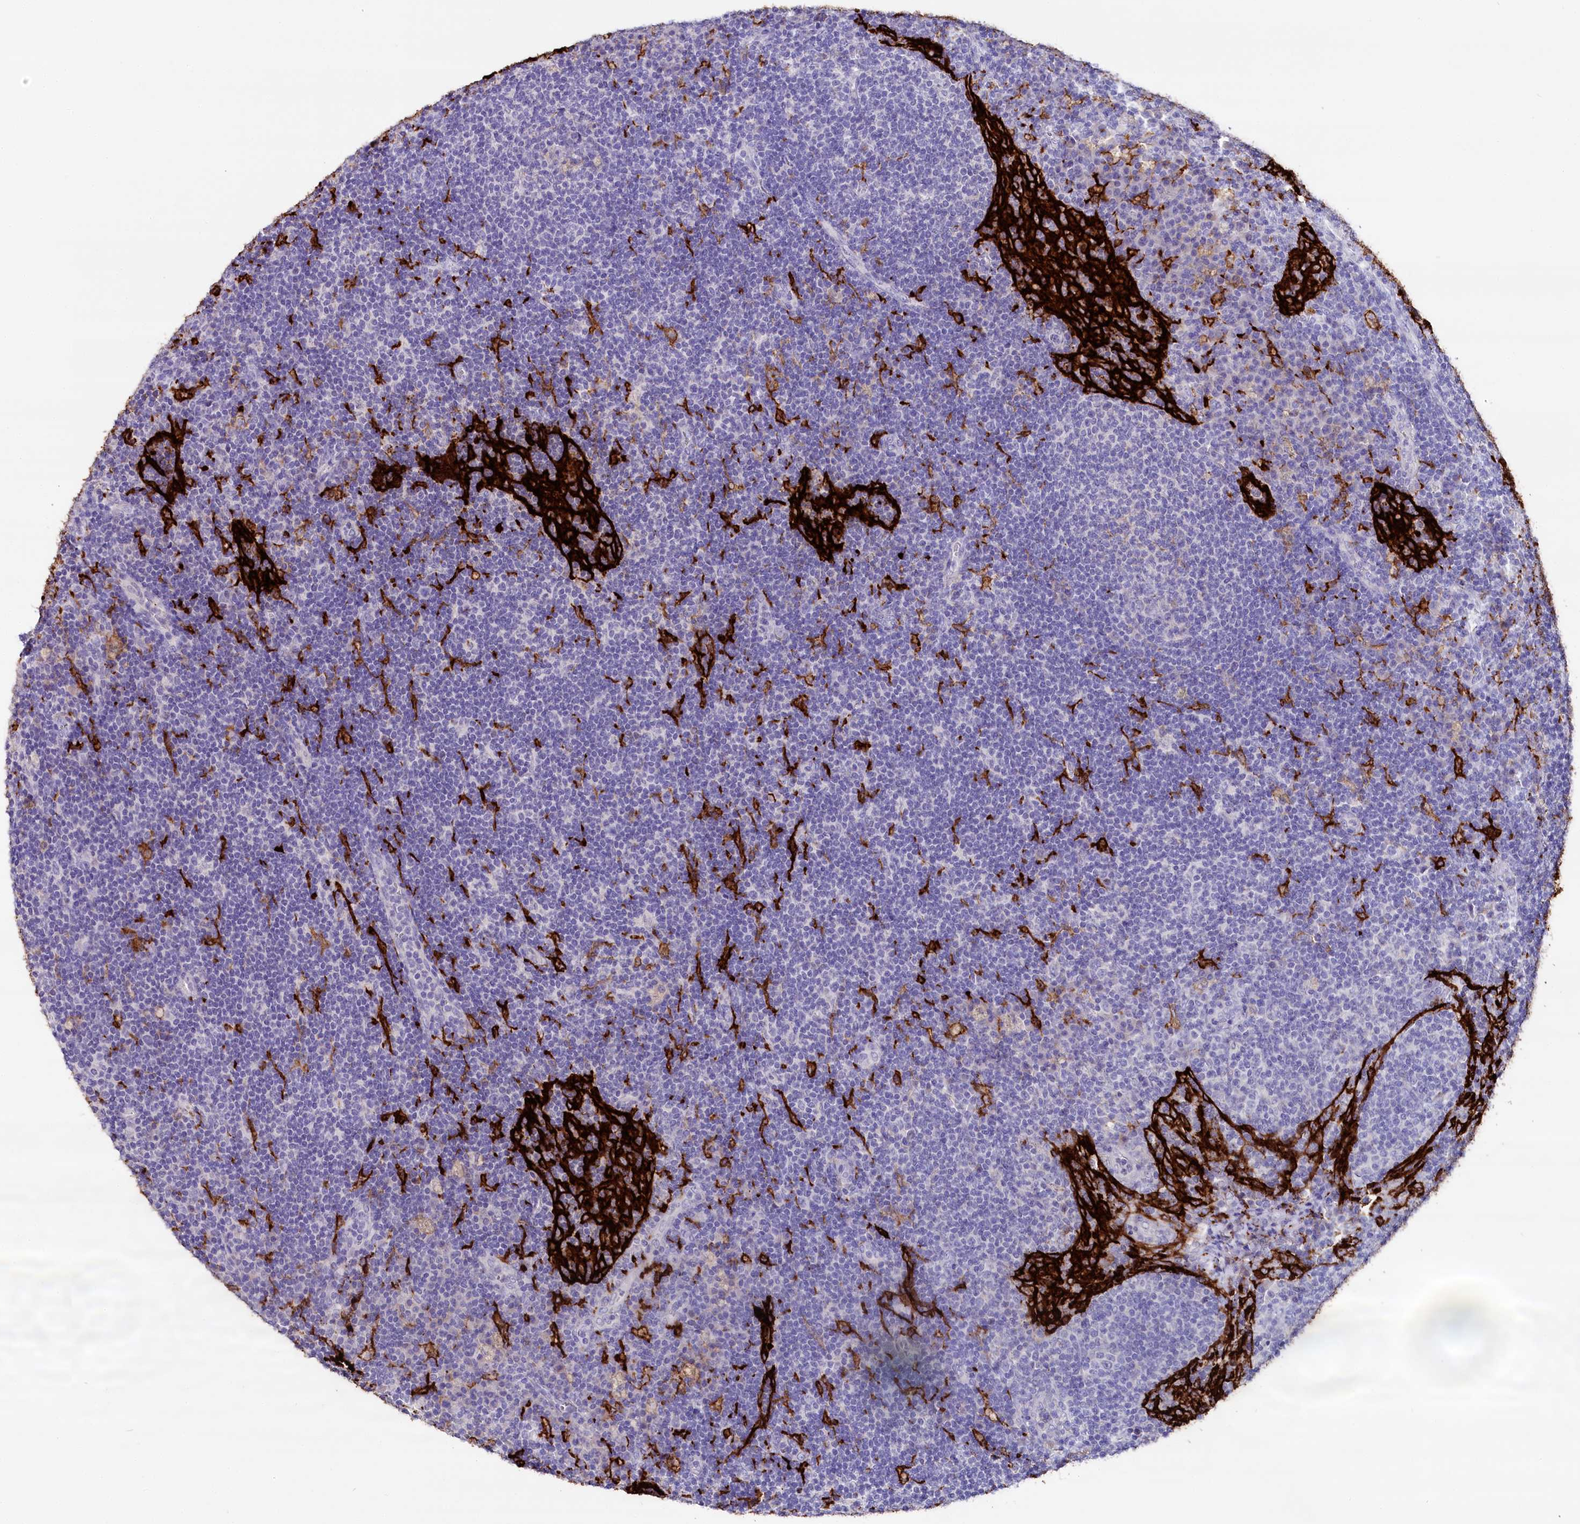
{"staining": {"intensity": "negative", "quantity": "none", "location": "none"}, "tissue": "lymph node", "cell_type": "Germinal center cells", "image_type": "normal", "snomed": [{"axis": "morphology", "description": "Normal tissue, NOS"}, {"axis": "topography", "description": "Lymph node"}], "caption": "Human lymph node stained for a protein using IHC reveals no staining in germinal center cells.", "gene": "CLEC4M", "patient": {"sex": "female", "age": 70}}